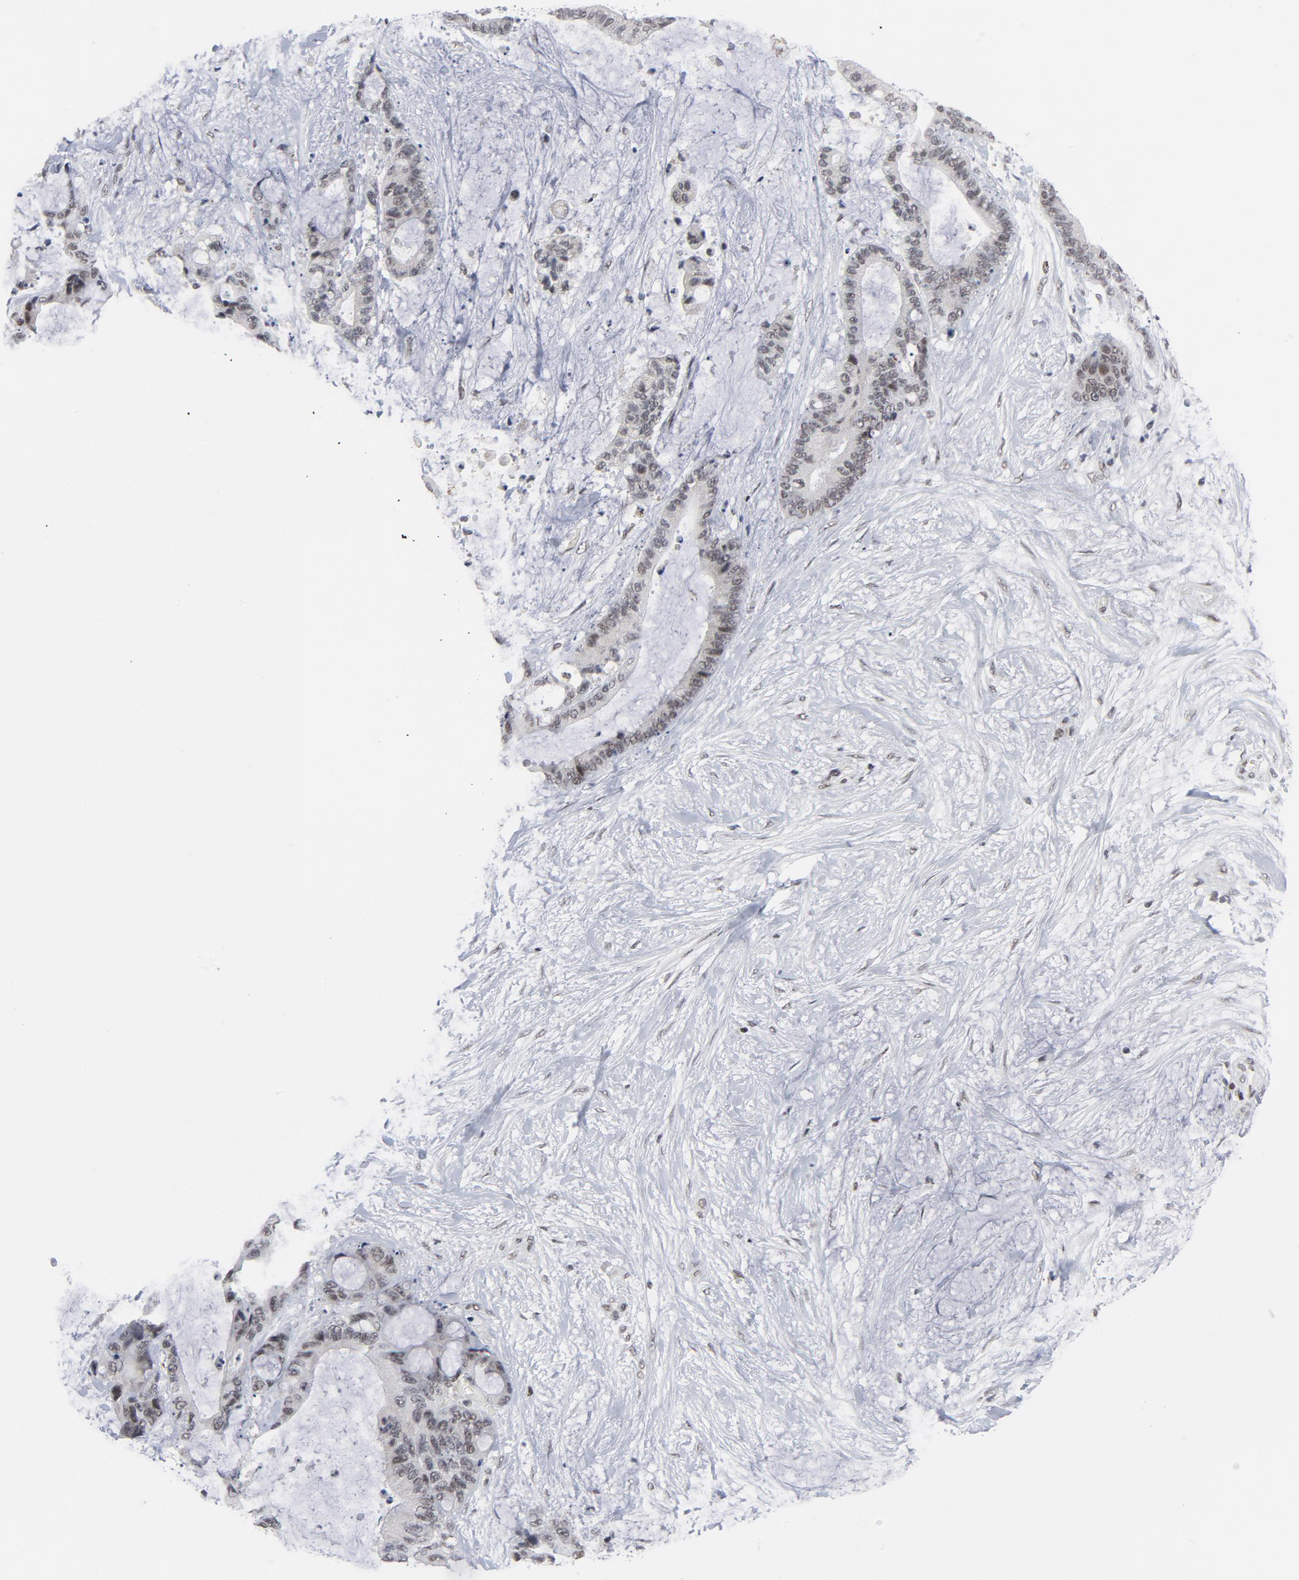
{"staining": {"intensity": "weak", "quantity": ">75%", "location": "nuclear"}, "tissue": "liver cancer", "cell_type": "Tumor cells", "image_type": "cancer", "snomed": [{"axis": "morphology", "description": "Cholangiocarcinoma"}, {"axis": "topography", "description": "Liver"}], "caption": "Immunohistochemistry (IHC) photomicrograph of cholangiocarcinoma (liver) stained for a protein (brown), which reveals low levels of weak nuclear staining in approximately >75% of tumor cells.", "gene": "GABPA", "patient": {"sex": "female", "age": 73}}